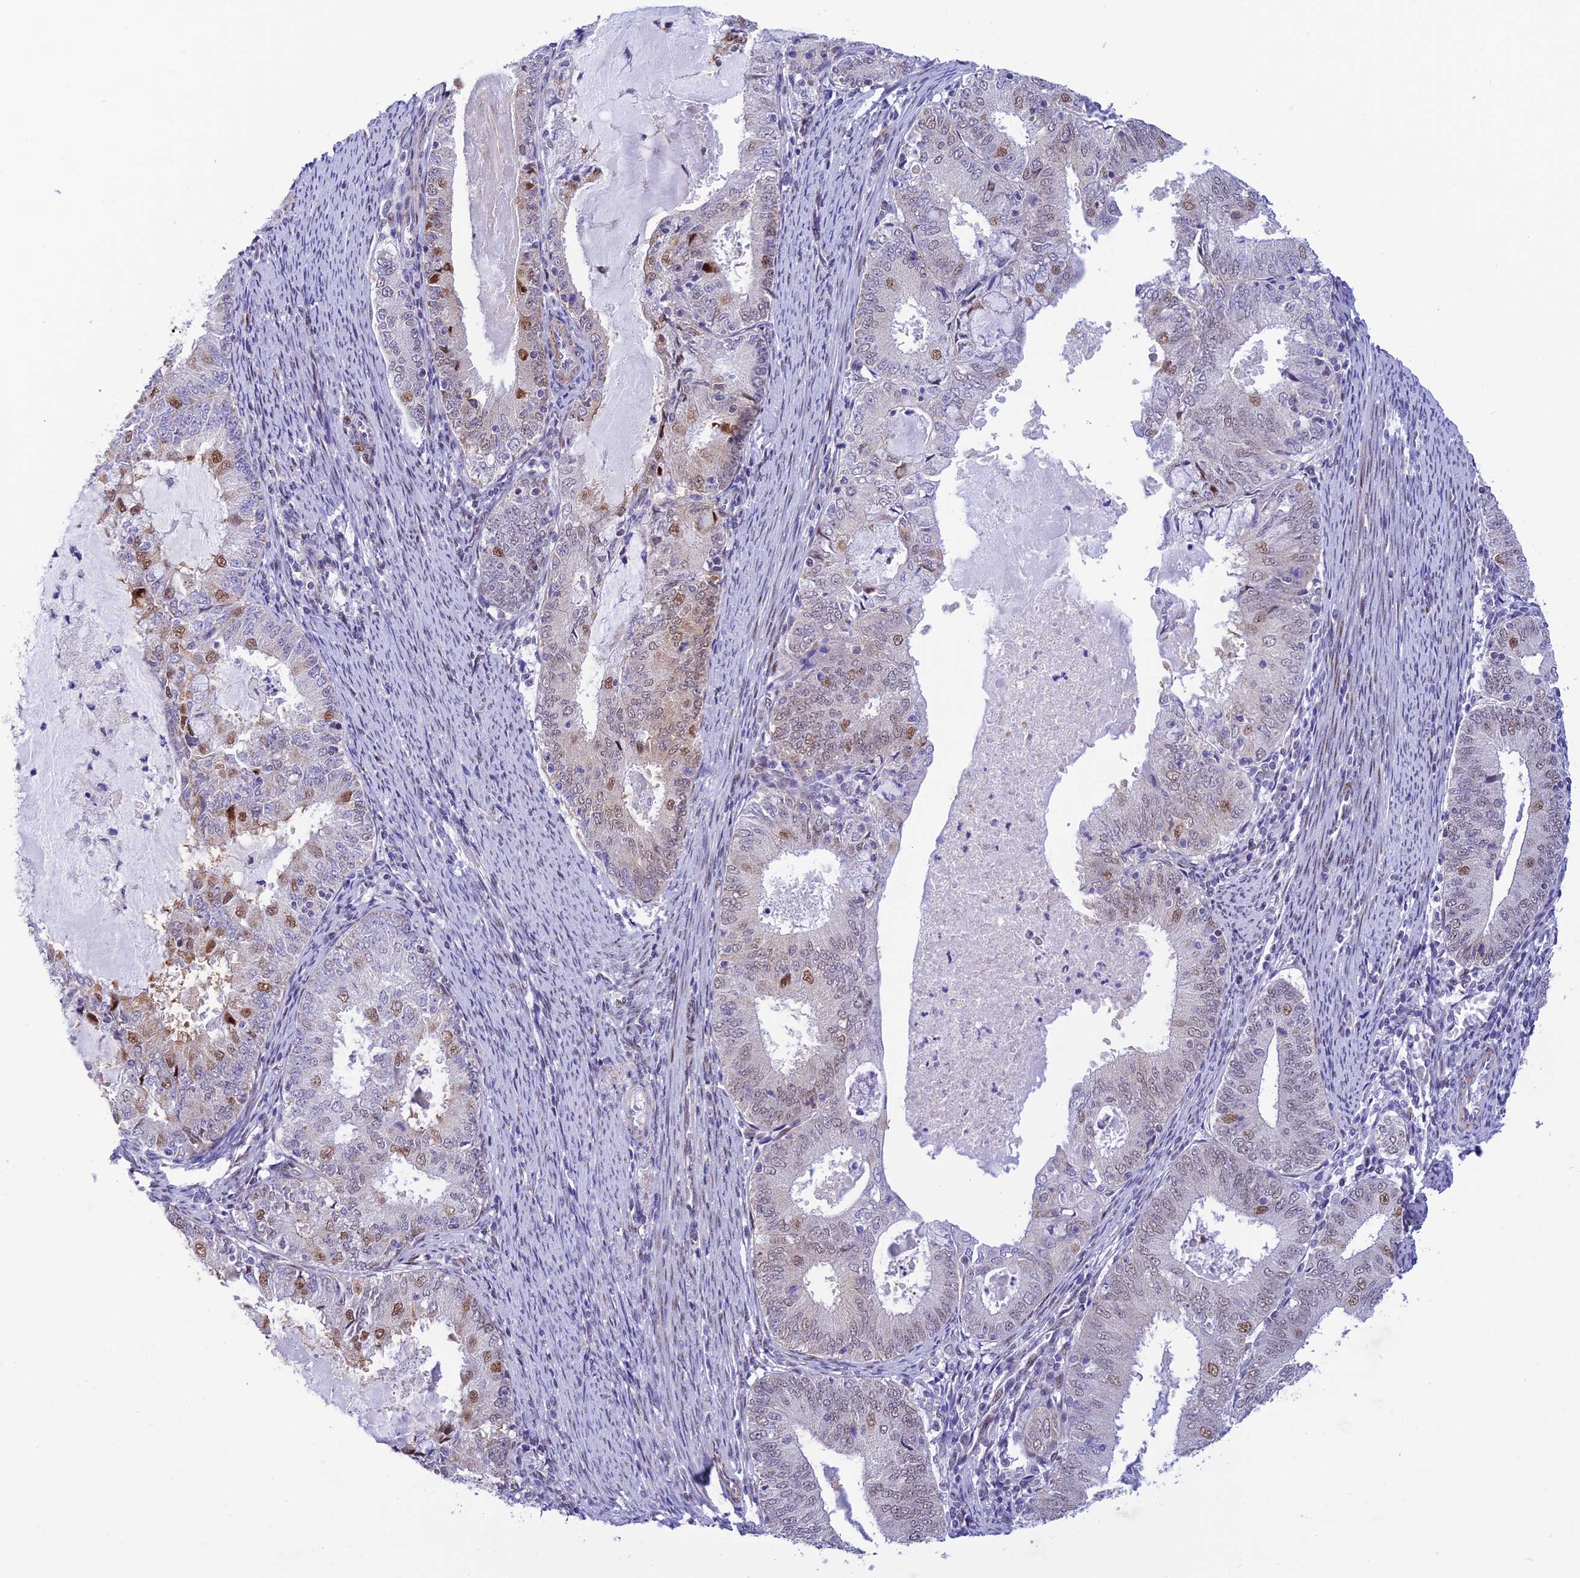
{"staining": {"intensity": "moderate", "quantity": "<25%", "location": "nuclear"}, "tissue": "endometrial cancer", "cell_type": "Tumor cells", "image_type": "cancer", "snomed": [{"axis": "morphology", "description": "Adenocarcinoma, NOS"}, {"axis": "topography", "description": "Endometrium"}], "caption": "Tumor cells display low levels of moderate nuclear positivity in approximately <25% of cells in endometrial cancer (adenocarcinoma).", "gene": "WDR55", "patient": {"sex": "female", "age": 57}}